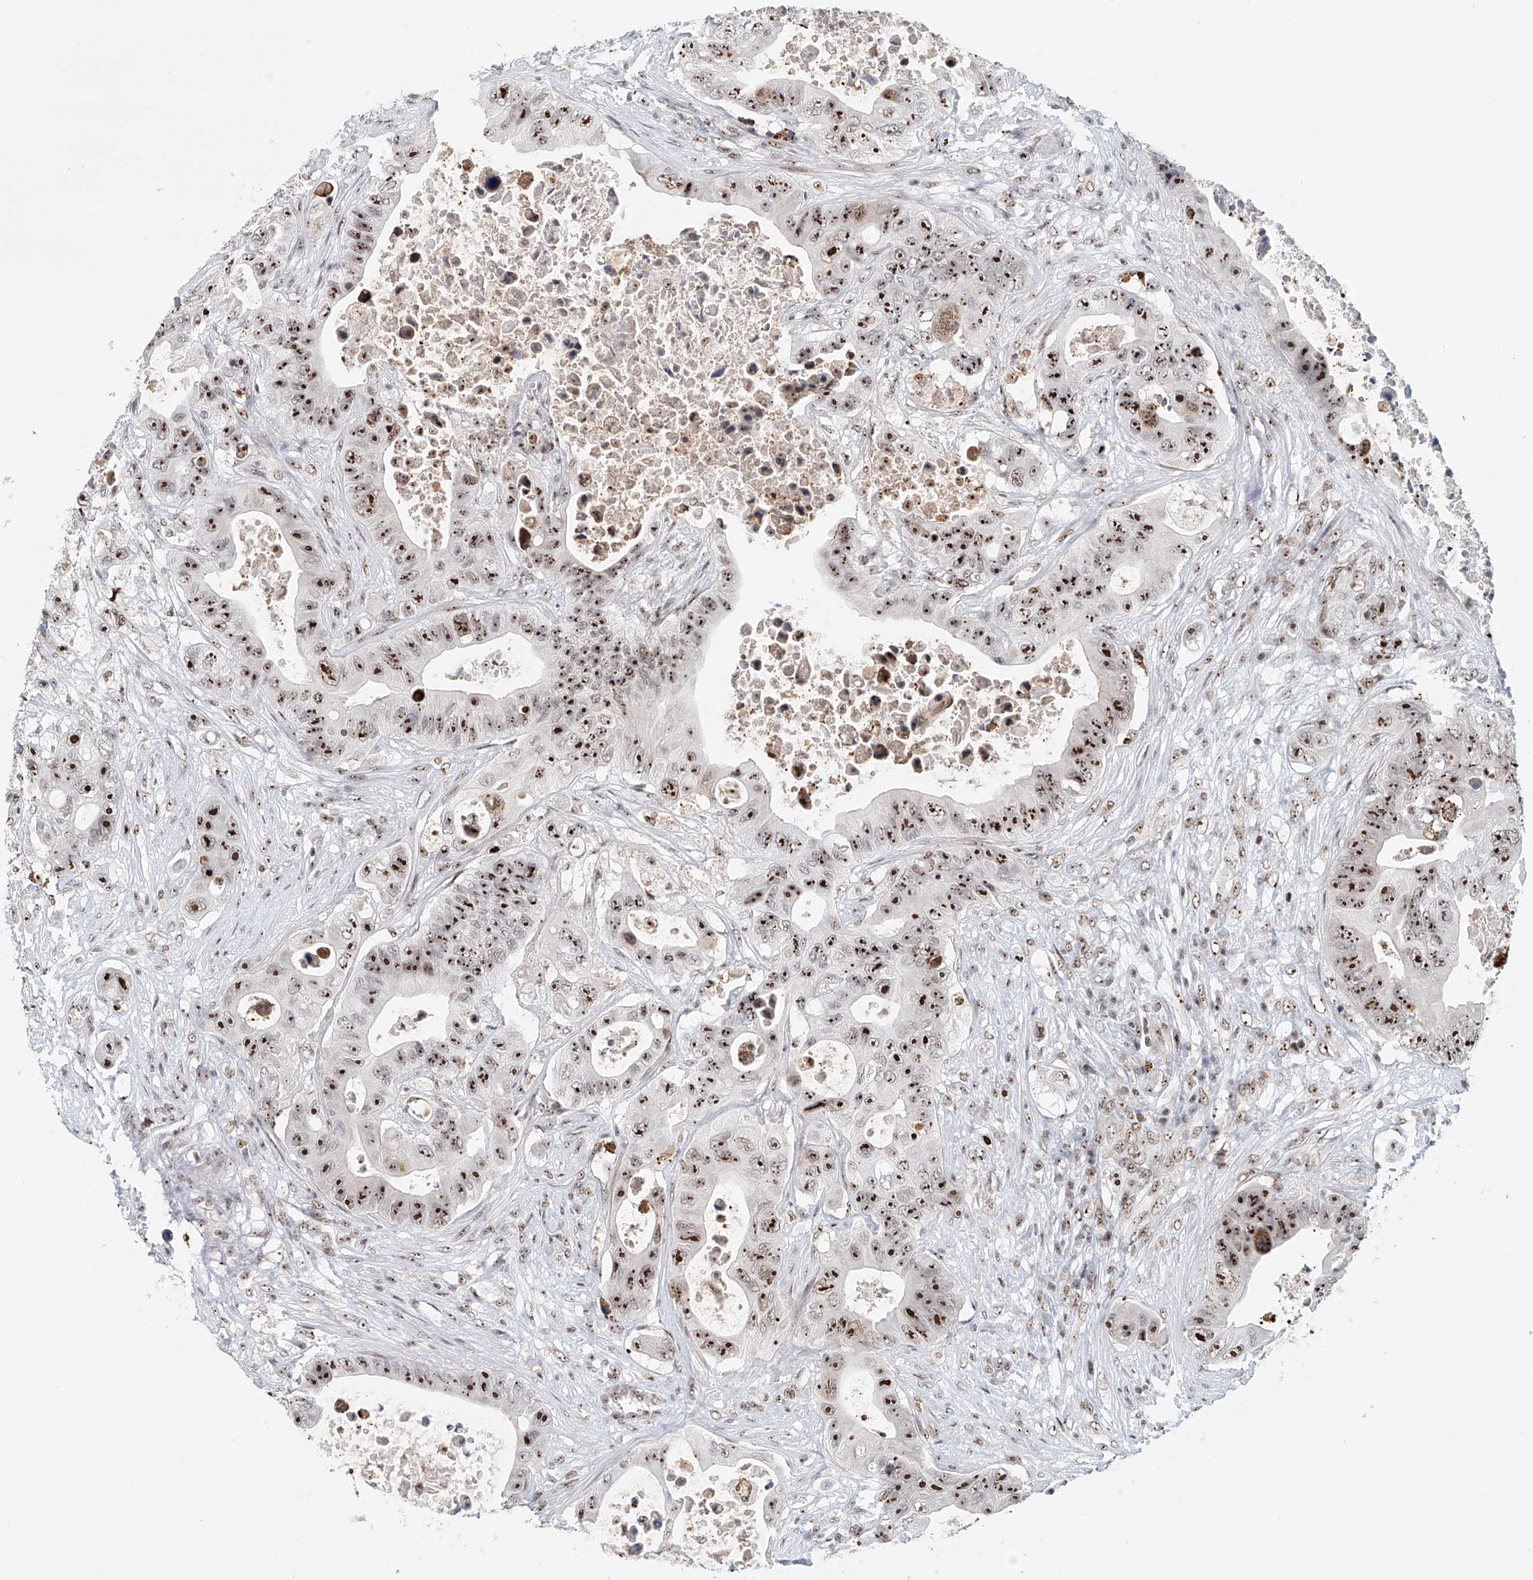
{"staining": {"intensity": "strong", "quantity": ">75%", "location": "nuclear"}, "tissue": "colorectal cancer", "cell_type": "Tumor cells", "image_type": "cancer", "snomed": [{"axis": "morphology", "description": "Adenocarcinoma, NOS"}, {"axis": "topography", "description": "Colon"}], "caption": "Adenocarcinoma (colorectal) stained with immunohistochemistry demonstrates strong nuclear staining in about >75% of tumor cells.", "gene": "PRUNE2", "patient": {"sex": "female", "age": 46}}